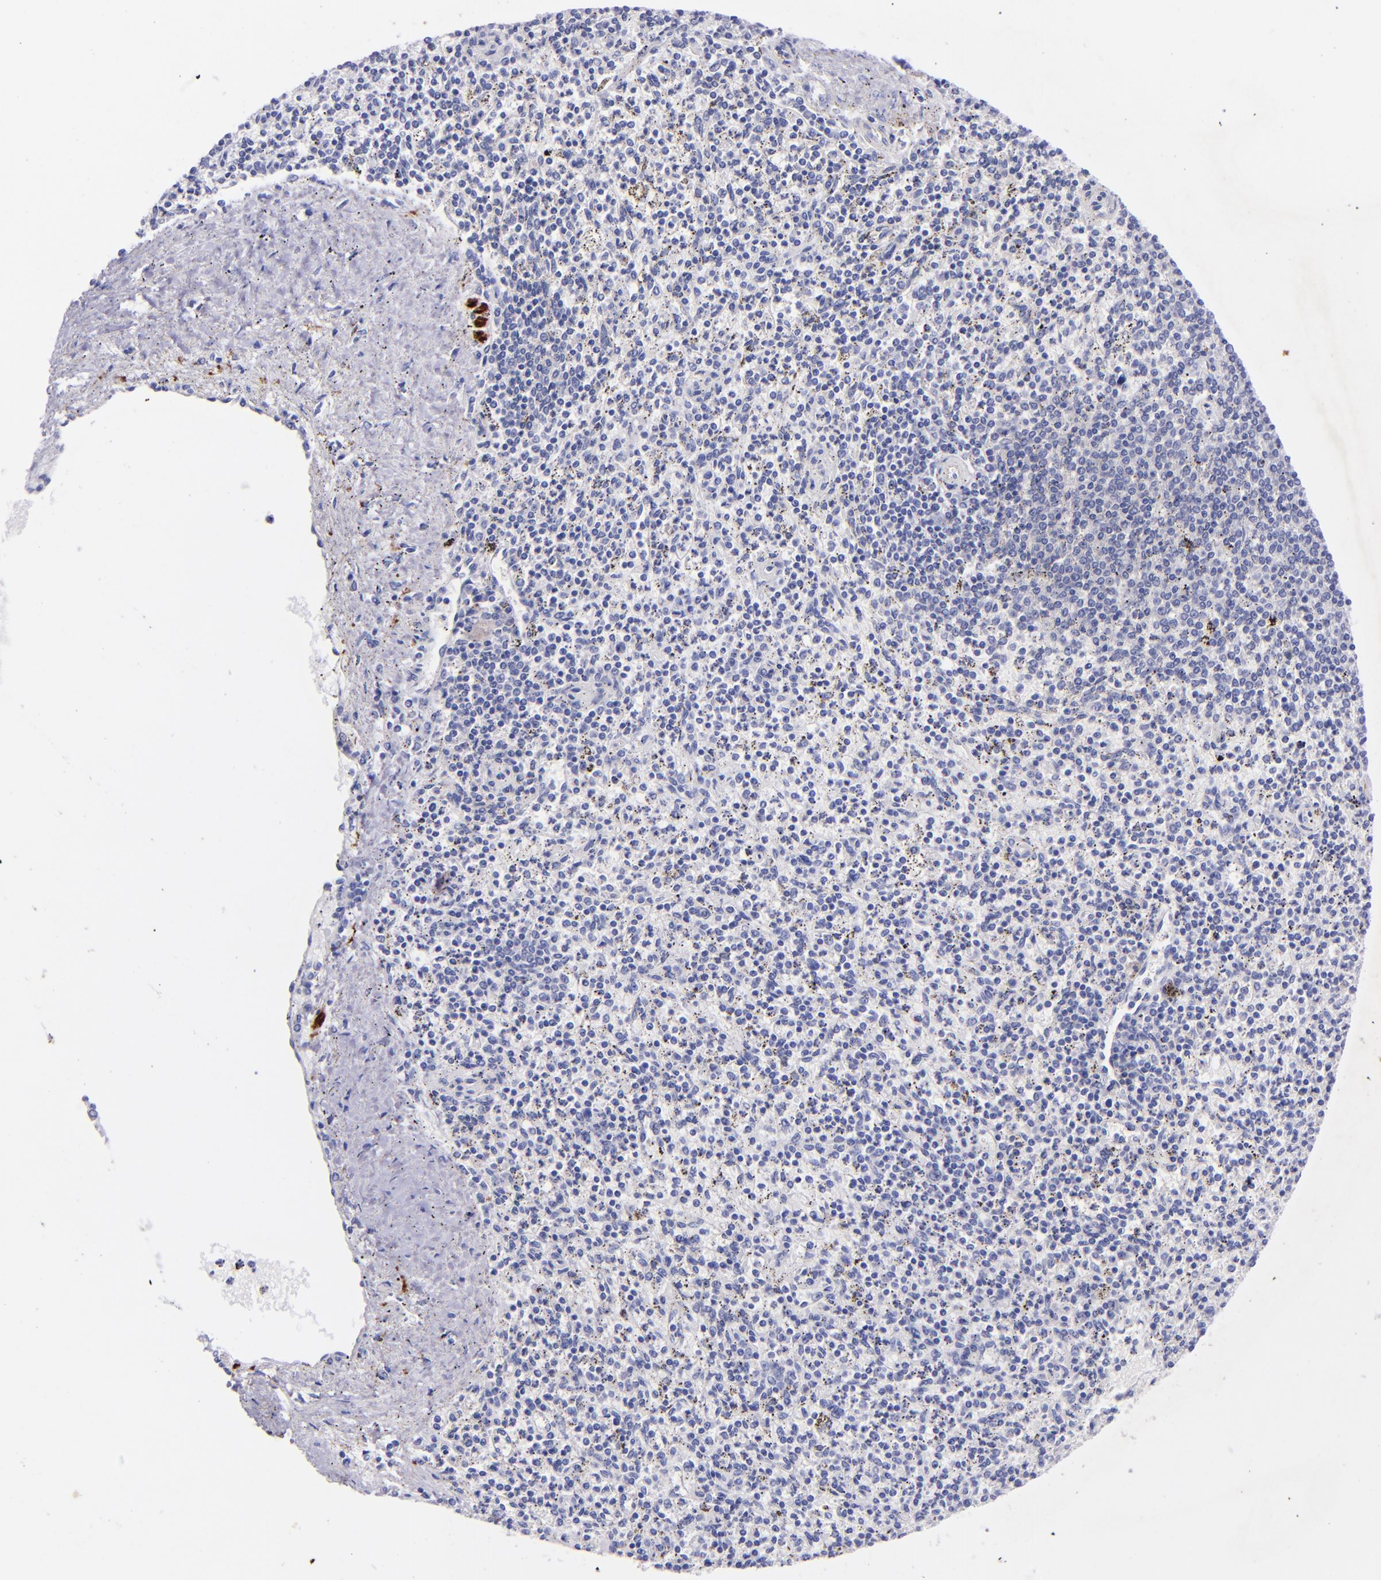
{"staining": {"intensity": "negative", "quantity": "none", "location": "none"}, "tissue": "spleen", "cell_type": "Cells in red pulp", "image_type": "normal", "snomed": [{"axis": "morphology", "description": "Normal tissue, NOS"}, {"axis": "topography", "description": "Spleen"}], "caption": "Immunohistochemistry (IHC) photomicrograph of unremarkable spleen: human spleen stained with DAB displays no significant protein positivity in cells in red pulp.", "gene": "UCHL1", "patient": {"sex": "male", "age": 72}}